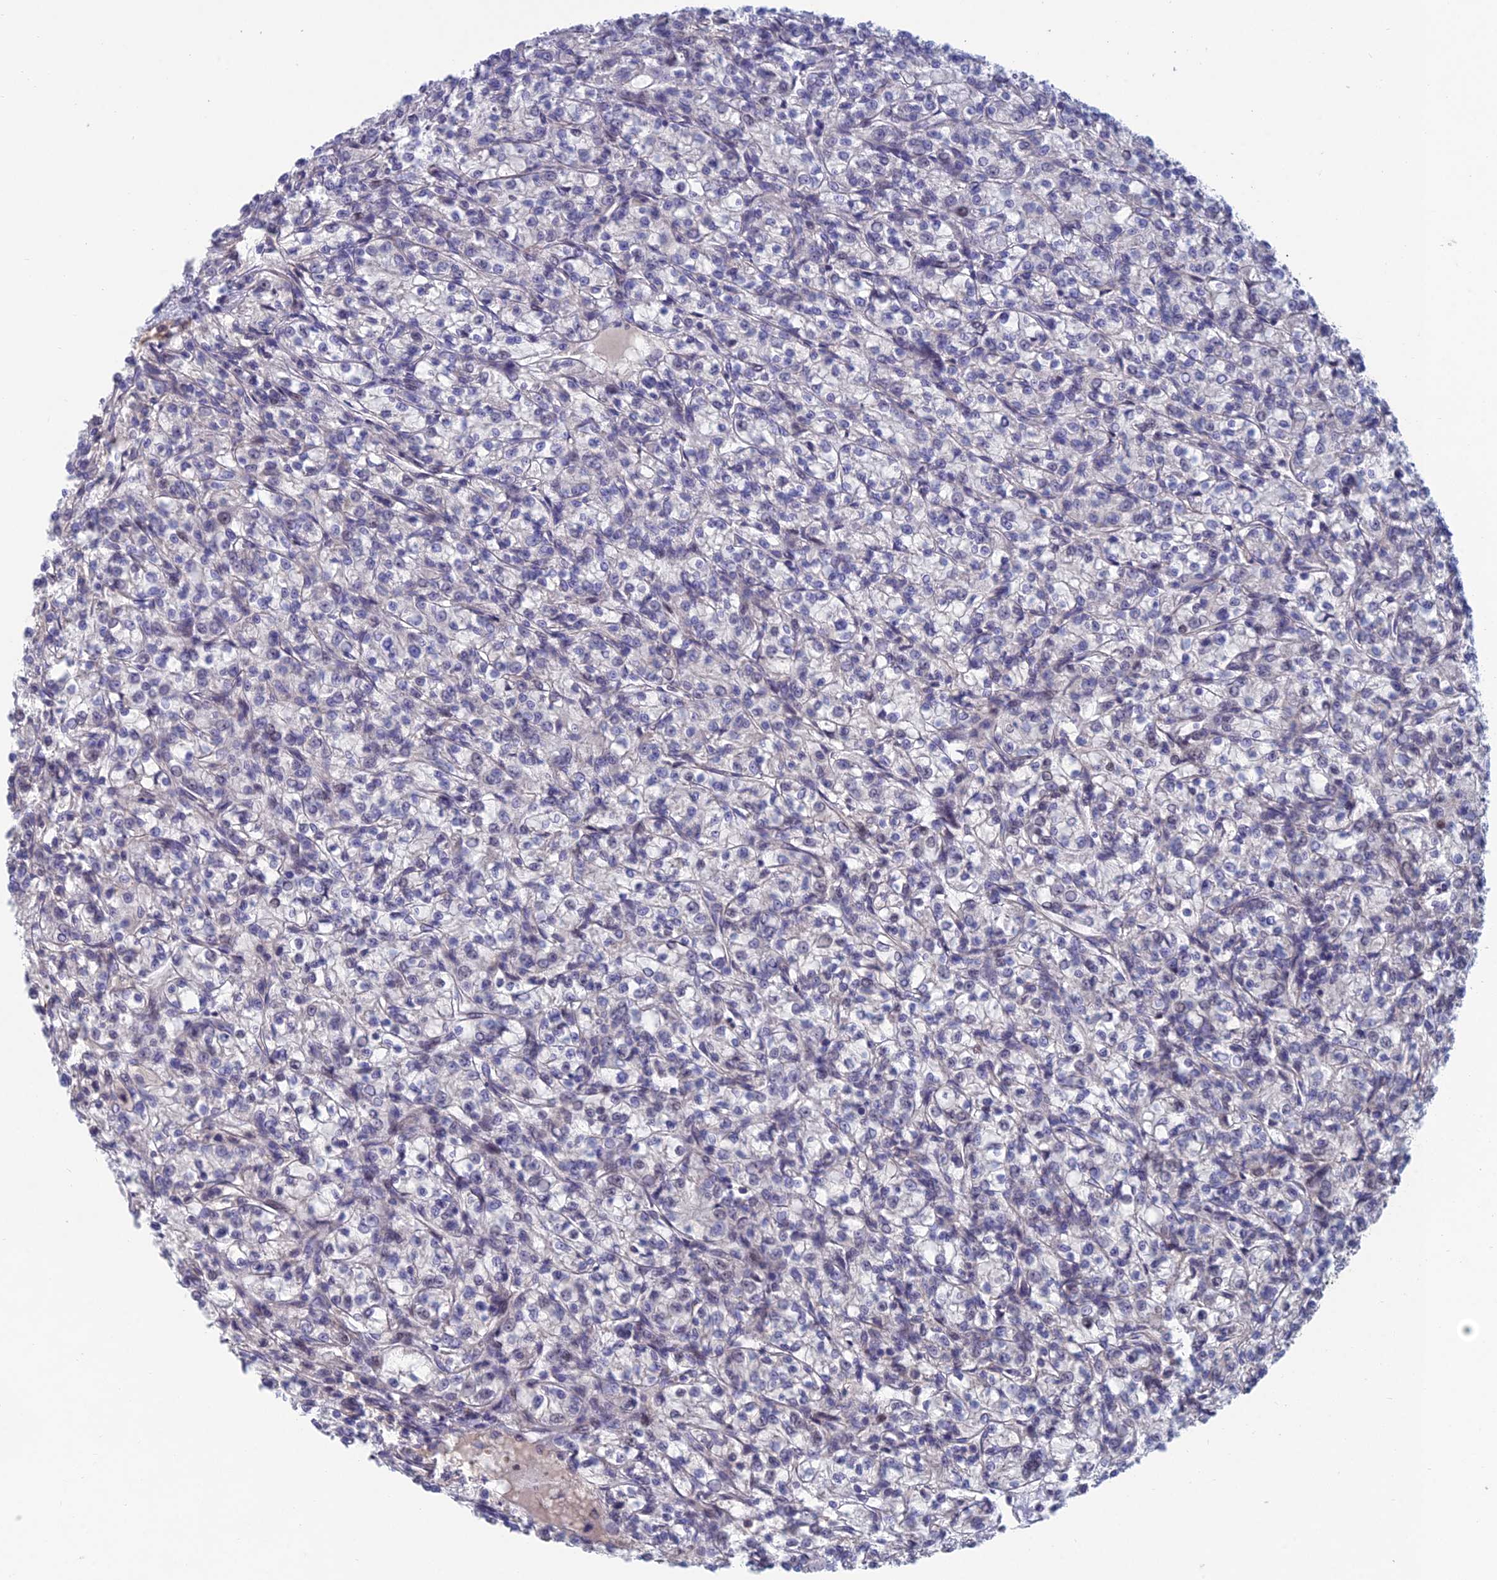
{"staining": {"intensity": "negative", "quantity": "none", "location": "none"}, "tissue": "renal cancer", "cell_type": "Tumor cells", "image_type": "cancer", "snomed": [{"axis": "morphology", "description": "Adenocarcinoma, NOS"}, {"axis": "topography", "description": "Kidney"}], "caption": "Renal adenocarcinoma was stained to show a protein in brown. There is no significant expression in tumor cells. The staining is performed using DAB (3,3'-diaminobenzidine) brown chromogen with nuclei counter-stained in using hematoxylin.", "gene": "USP37", "patient": {"sex": "female", "age": 59}}